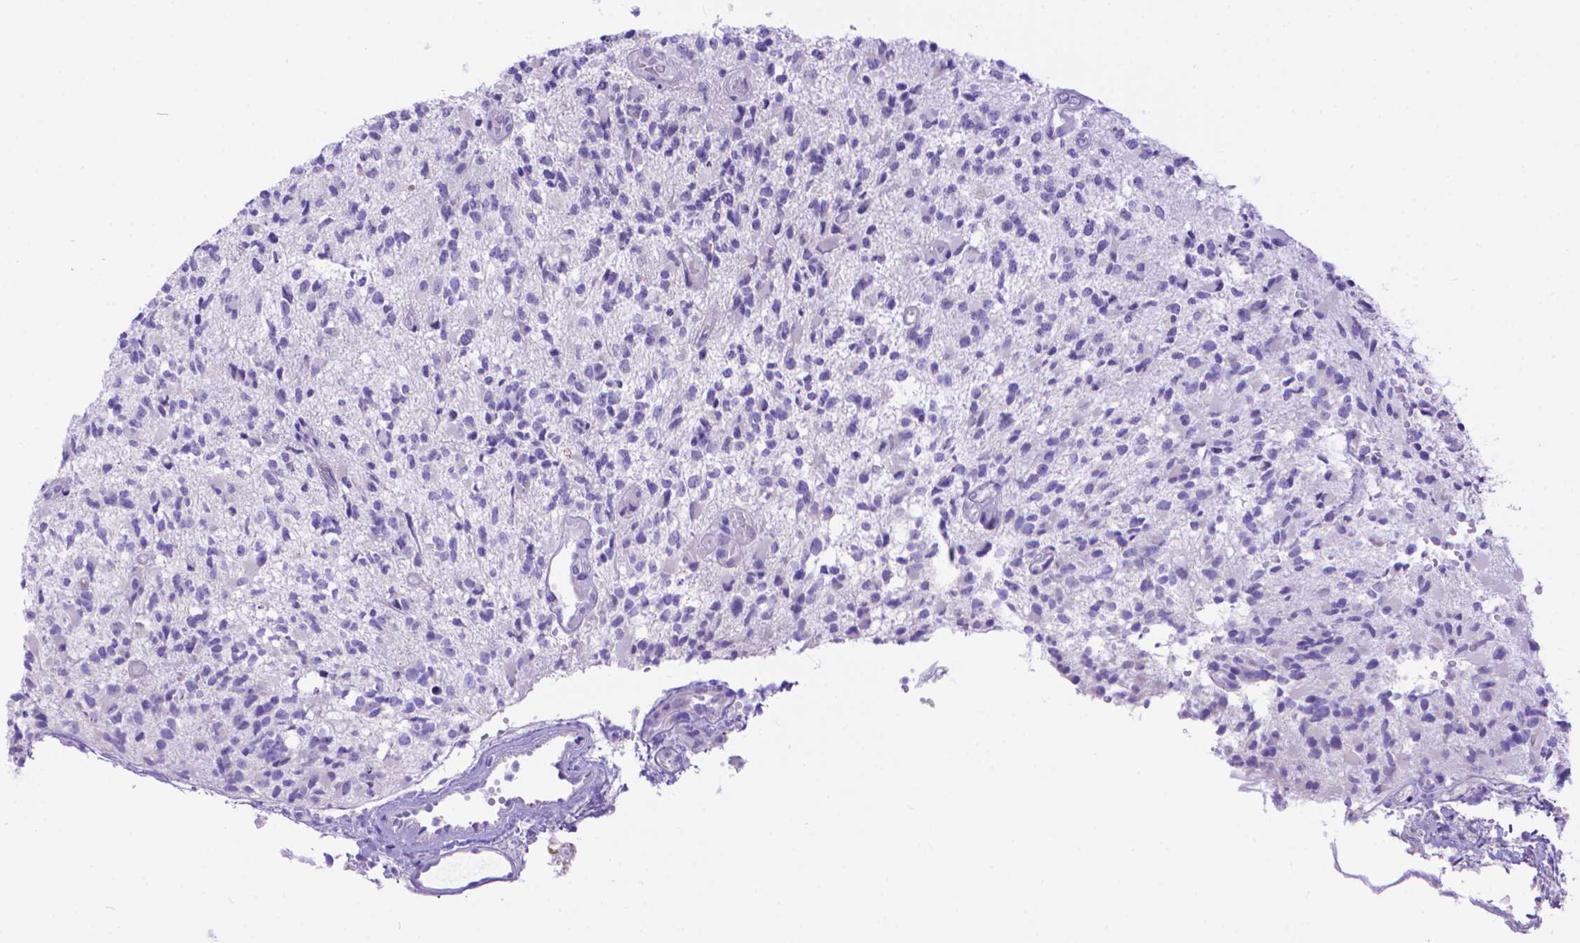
{"staining": {"intensity": "negative", "quantity": "none", "location": "none"}, "tissue": "glioma", "cell_type": "Tumor cells", "image_type": "cancer", "snomed": [{"axis": "morphology", "description": "Glioma, malignant, High grade"}, {"axis": "topography", "description": "Brain"}], "caption": "Immunohistochemistry (IHC) micrograph of human malignant glioma (high-grade) stained for a protein (brown), which displays no staining in tumor cells. (DAB immunohistochemistry visualized using brightfield microscopy, high magnification).", "gene": "DHRS2", "patient": {"sex": "female", "age": 63}}